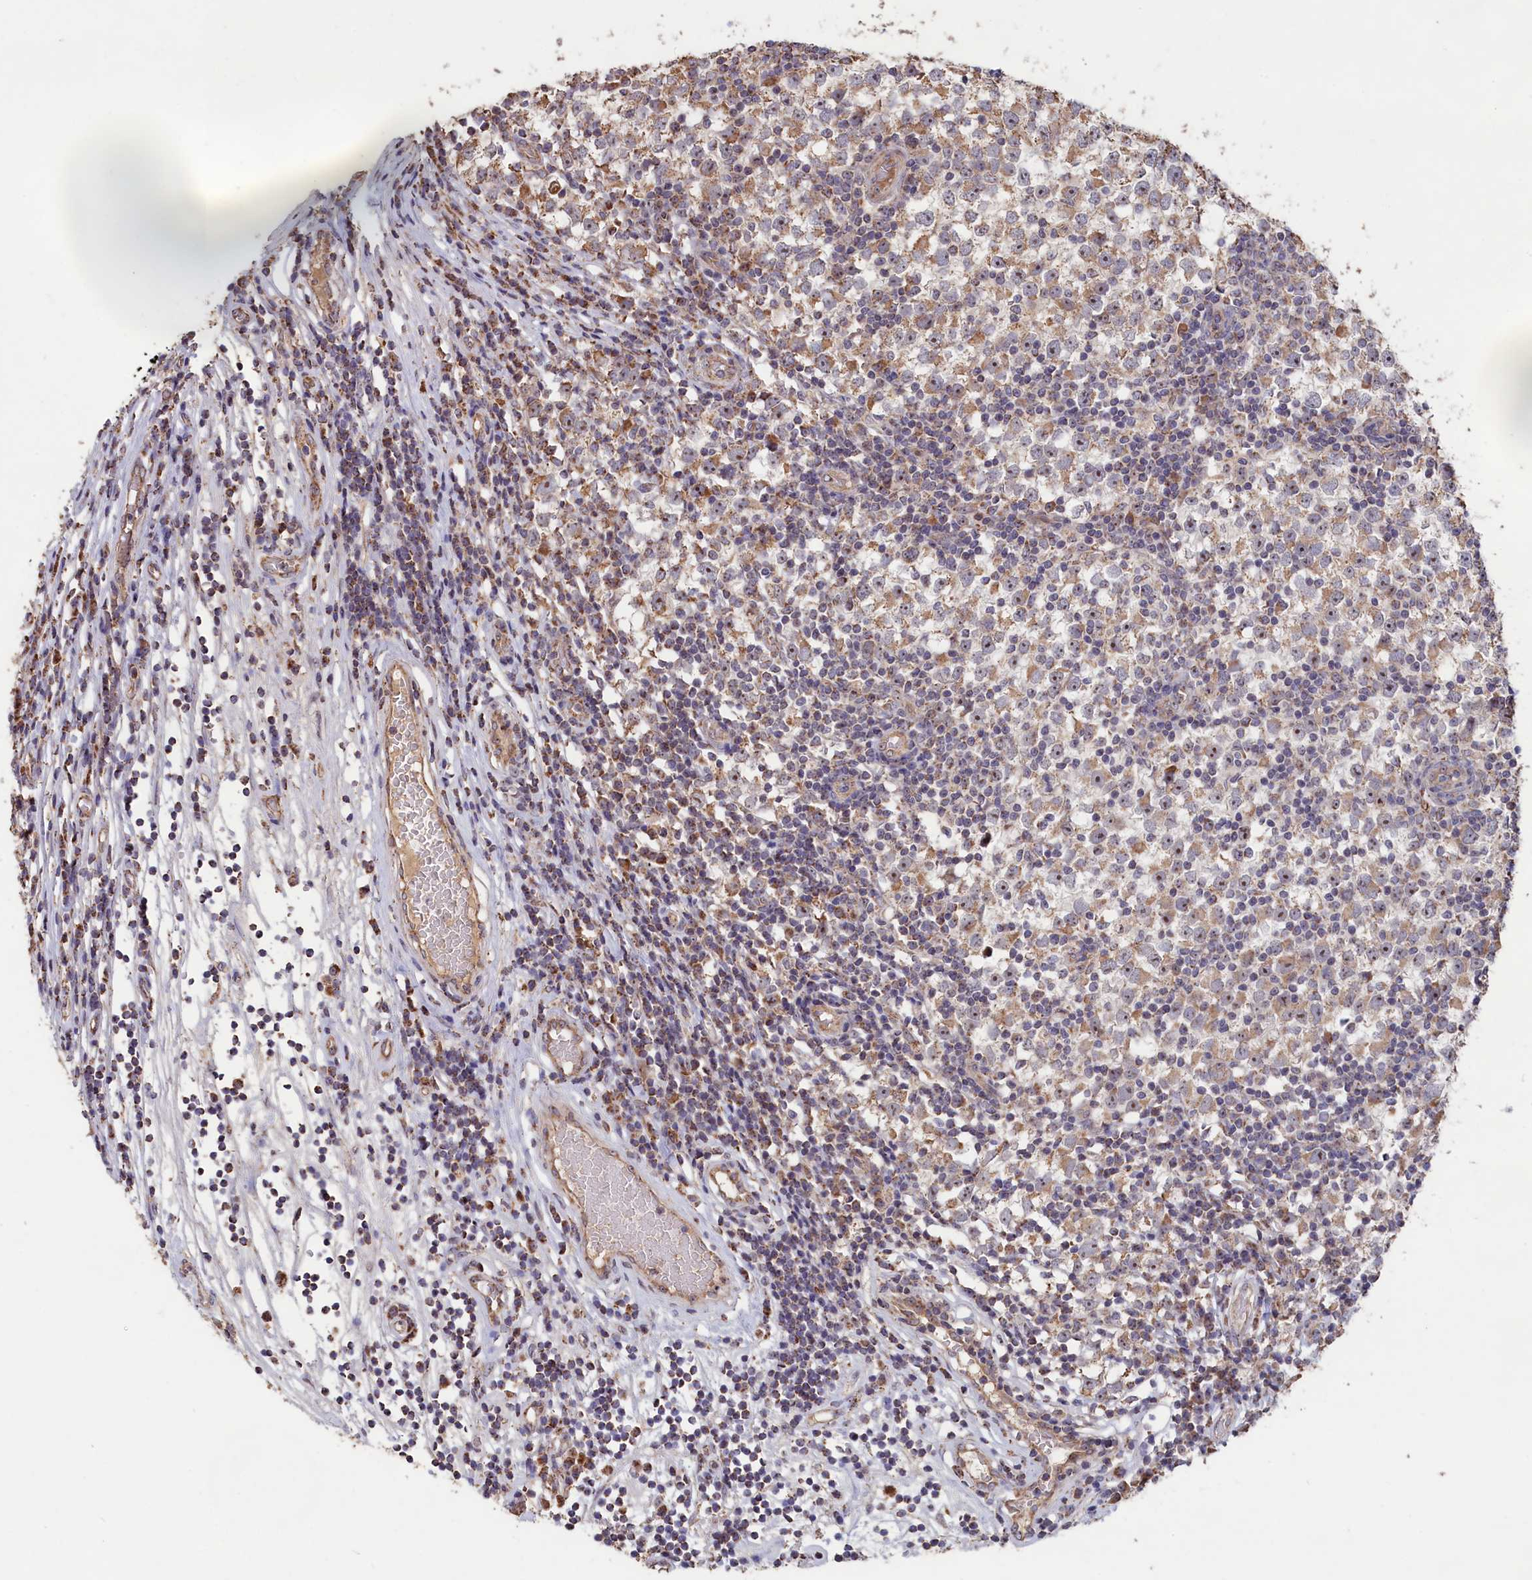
{"staining": {"intensity": "moderate", "quantity": "25%-75%", "location": "cytoplasmic/membranous"}, "tissue": "testis cancer", "cell_type": "Tumor cells", "image_type": "cancer", "snomed": [{"axis": "morphology", "description": "Seminoma, NOS"}, {"axis": "topography", "description": "Testis"}], "caption": "This histopathology image displays testis seminoma stained with immunohistochemistry to label a protein in brown. The cytoplasmic/membranous of tumor cells show moderate positivity for the protein. Nuclei are counter-stained blue.", "gene": "ZNF816", "patient": {"sex": "male", "age": 65}}